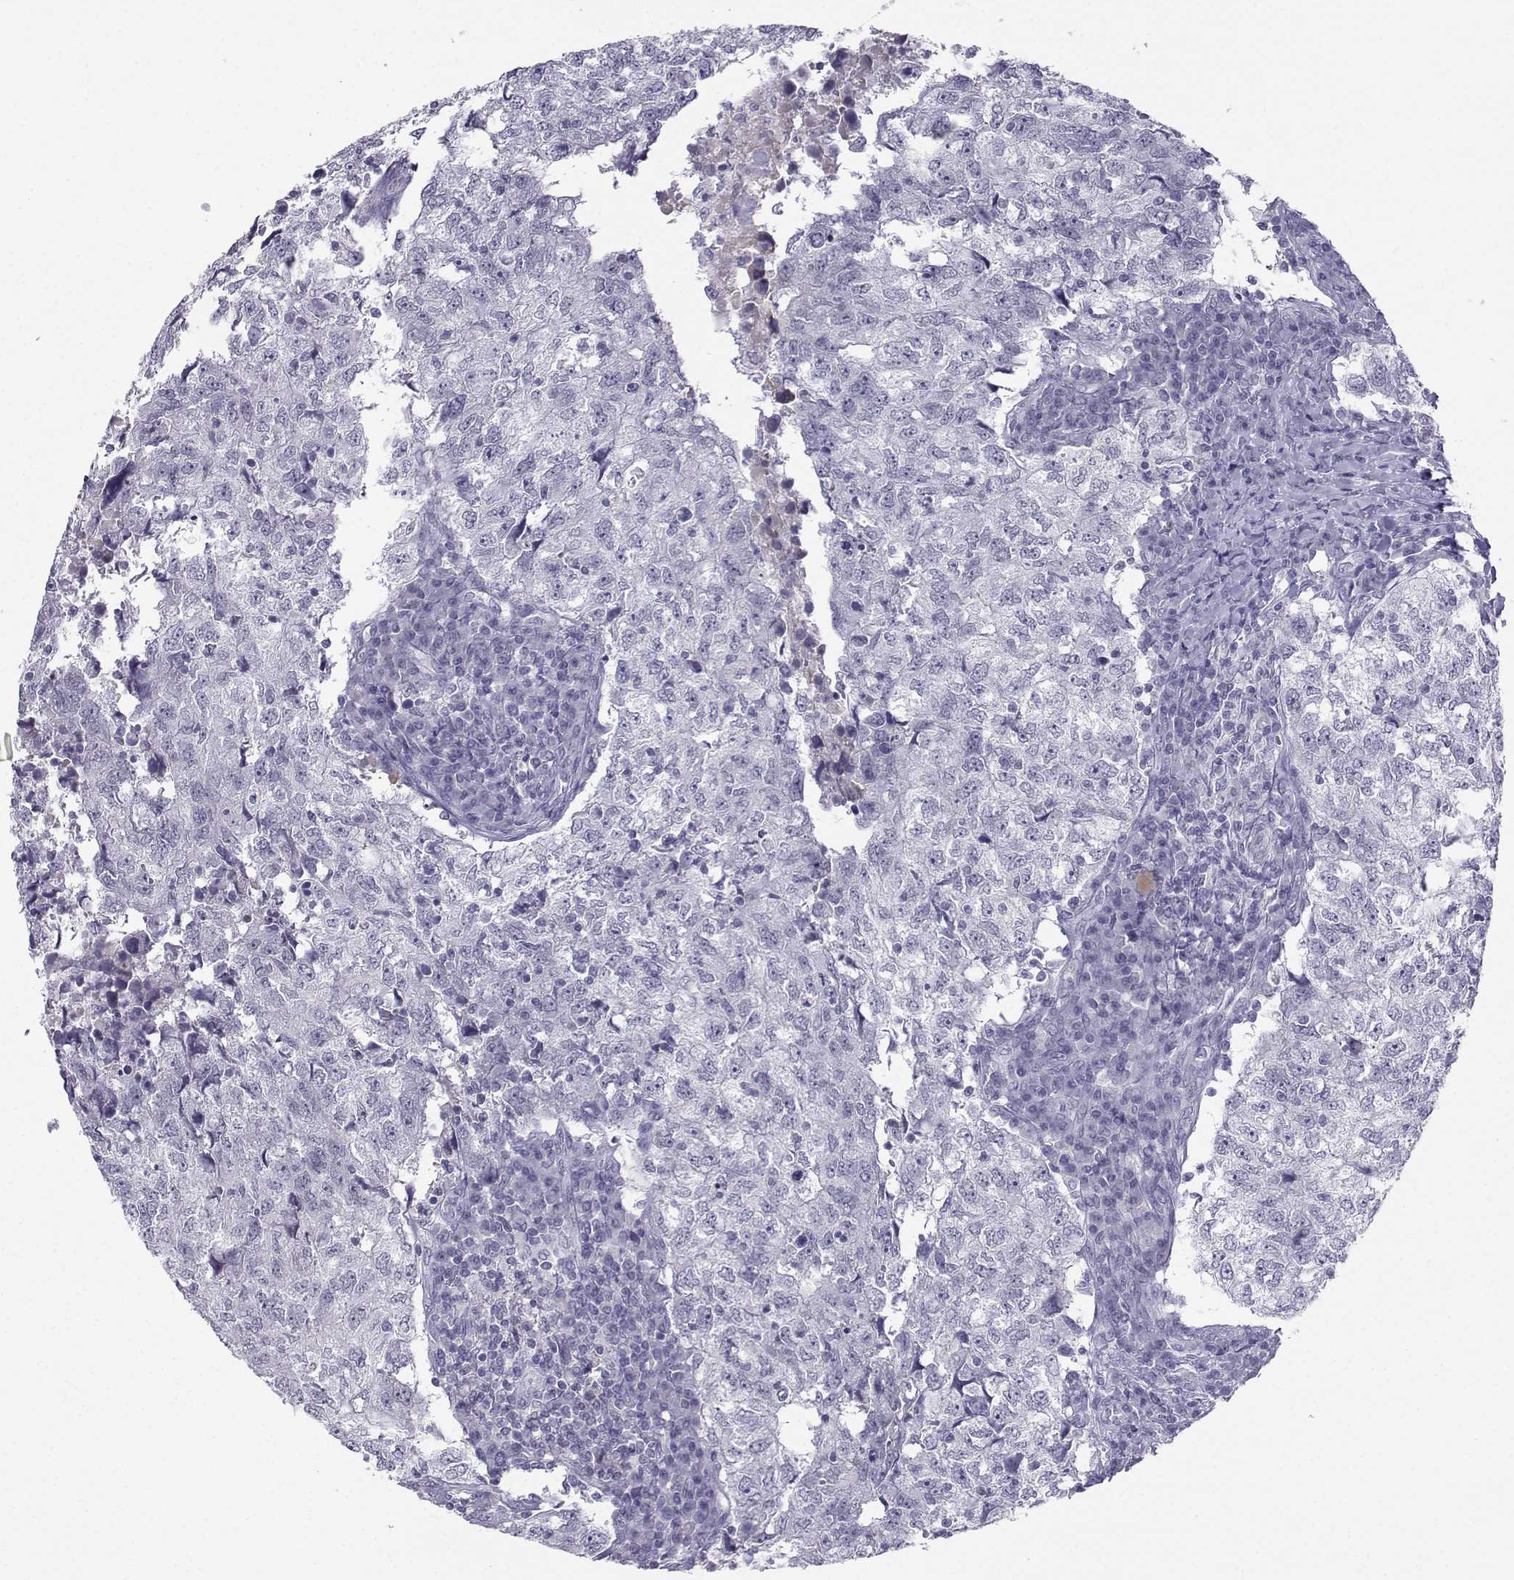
{"staining": {"intensity": "negative", "quantity": "none", "location": "none"}, "tissue": "breast cancer", "cell_type": "Tumor cells", "image_type": "cancer", "snomed": [{"axis": "morphology", "description": "Duct carcinoma"}, {"axis": "topography", "description": "Breast"}], "caption": "Immunohistochemistry (IHC) micrograph of human breast invasive ductal carcinoma stained for a protein (brown), which exhibits no staining in tumor cells. (DAB immunohistochemistry visualized using brightfield microscopy, high magnification).", "gene": "LHX1", "patient": {"sex": "female", "age": 30}}